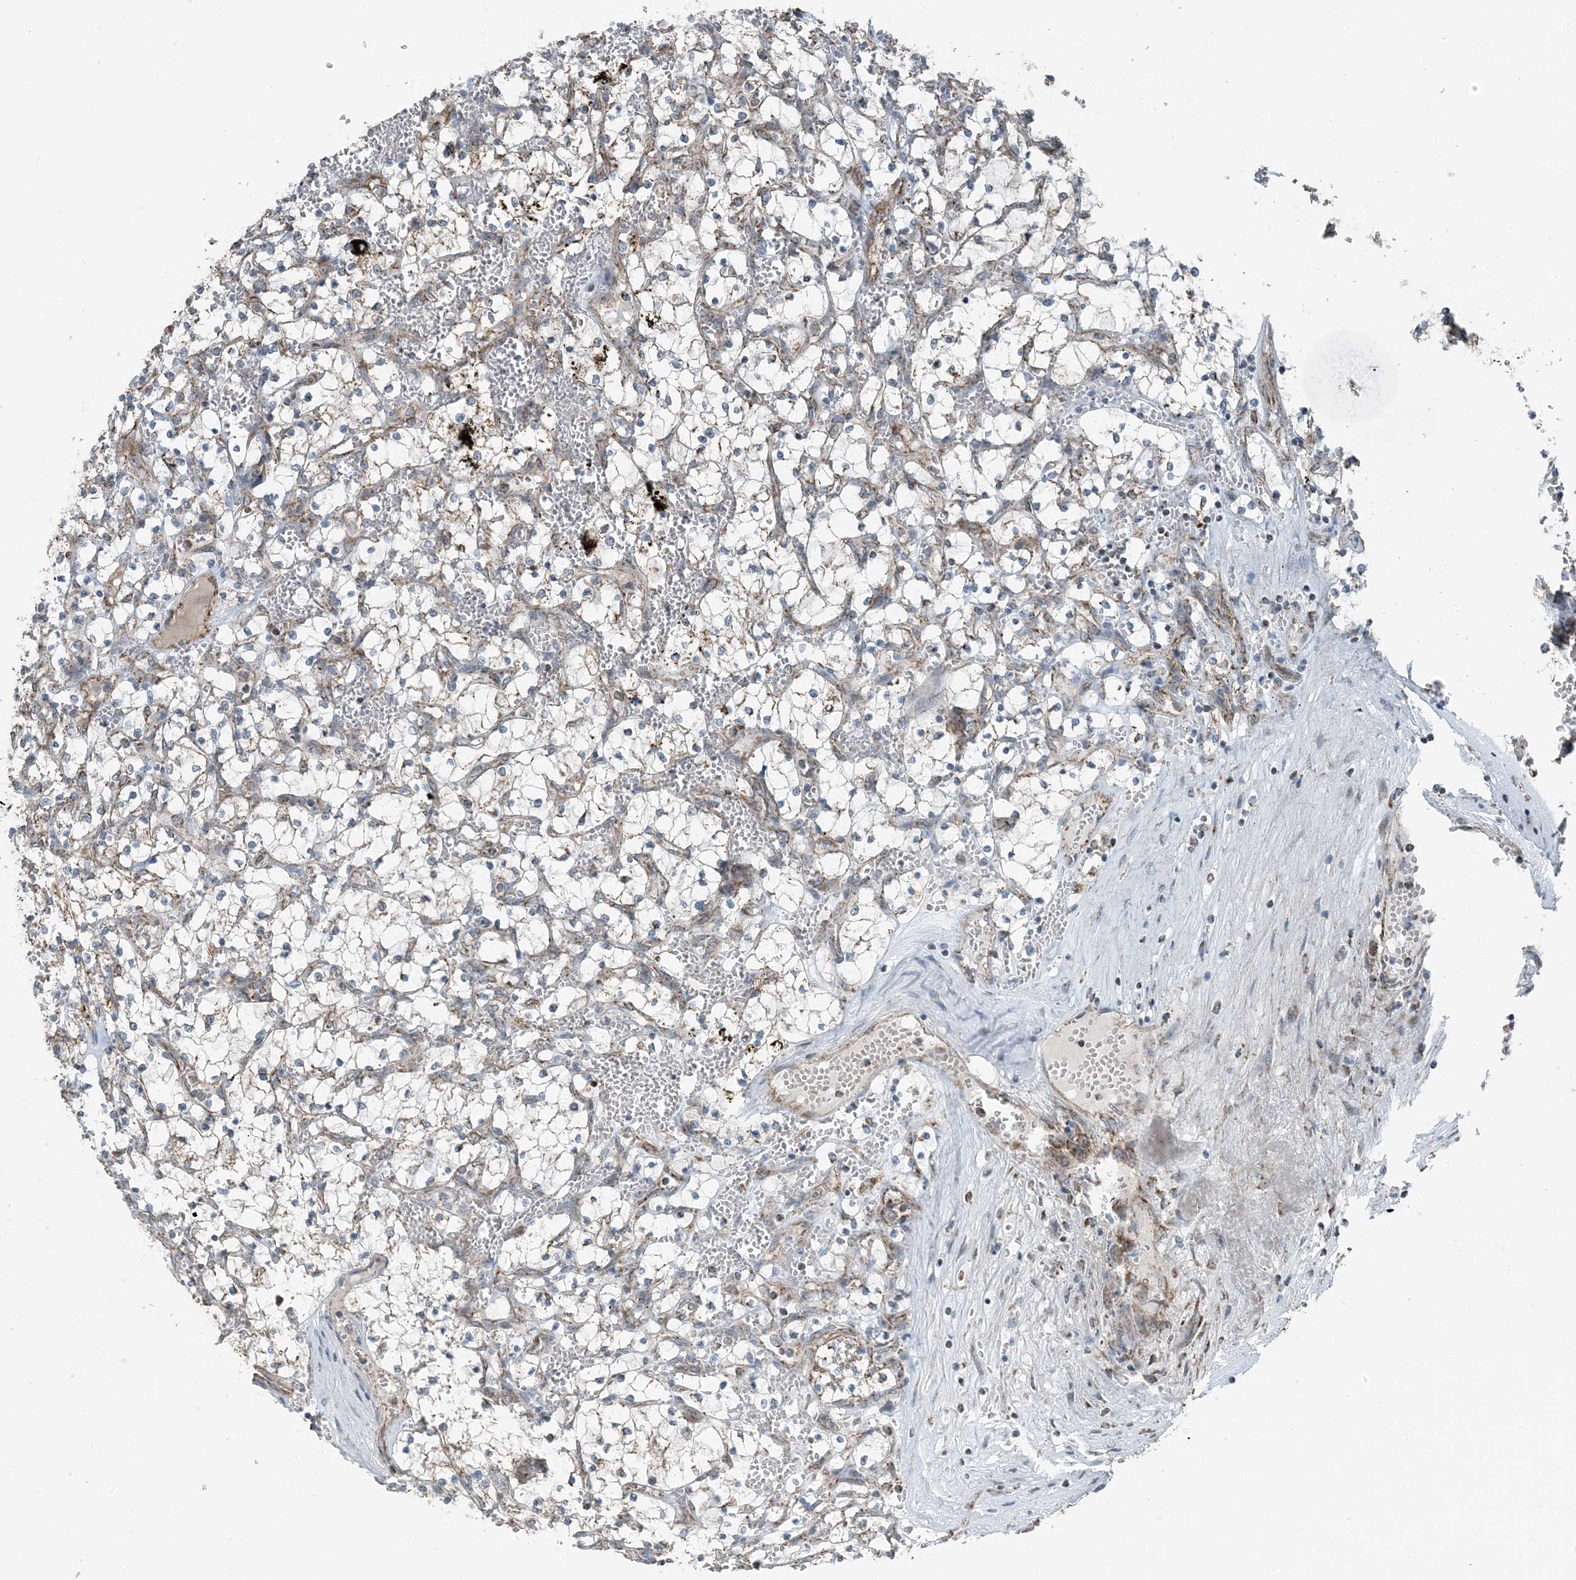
{"staining": {"intensity": "weak", "quantity": "<25%", "location": "cytoplasmic/membranous"}, "tissue": "renal cancer", "cell_type": "Tumor cells", "image_type": "cancer", "snomed": [{"axis": "morphology", "description": "Adenocarcinoma, NOS"}, {"axis": "topography", "description": "Kidney"}], "caption": "This is an immunohistochemistry (IHC) photomicrograph of renal cancer. There is no positivity in tumor cells.", "gene": "PILRB", "patient": {"sex": "female", "age": 69}}